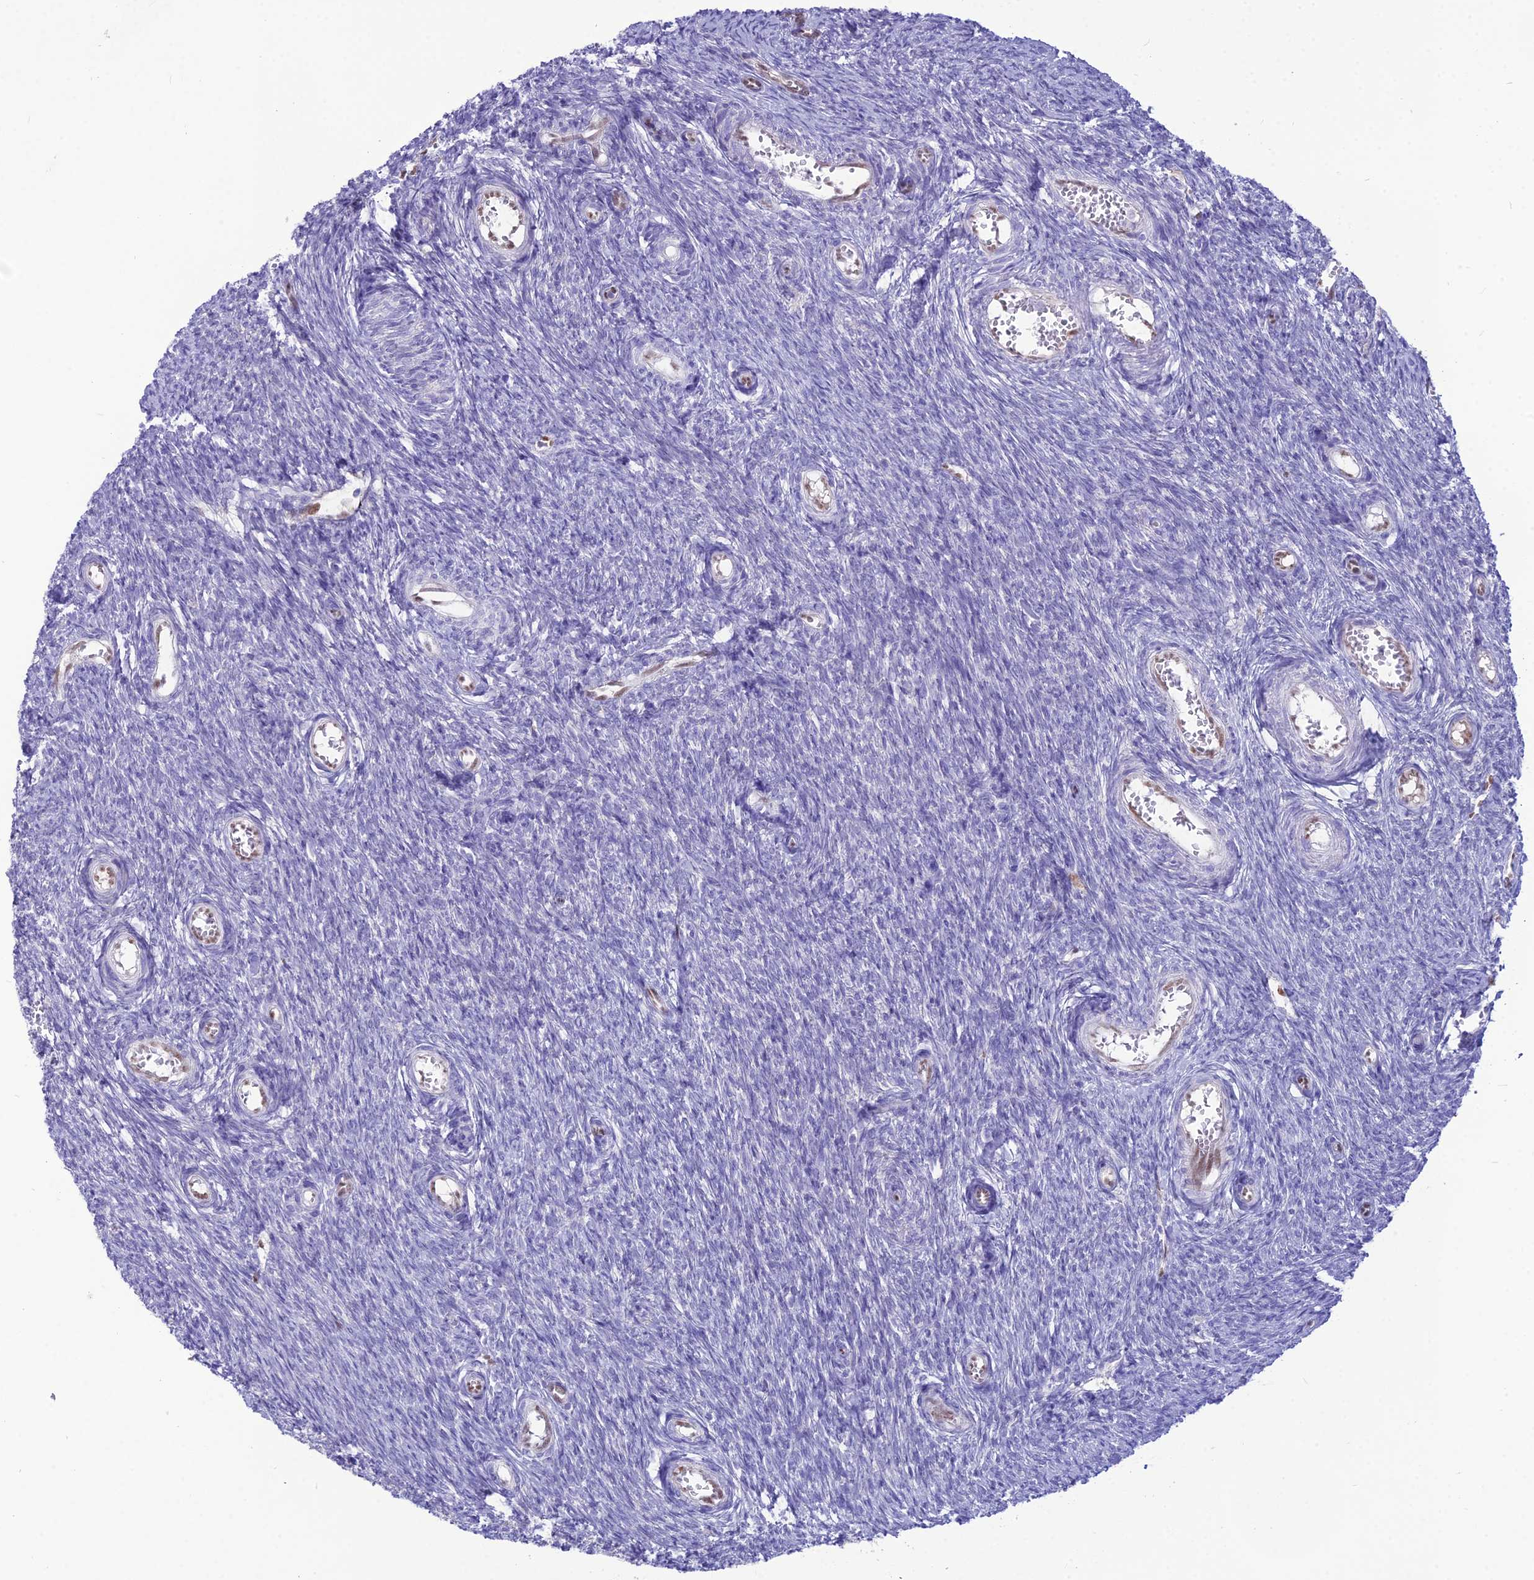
{"staining": {"intensity": "negative", "quantity": "none", "location": "none"}, "tissue": "ovary", "cell_type": "Follicle cells", "image_type": "normal", "snomed": [{"axis": "morphology", "description": "Normal tissue, NOS"}, {"axis": "topography", "description": "Ovary"}], "caption": "Follicle cells show no significant protein staining in normal ovary.", "gene": "NOVA2", "patient": {"sex": "female", "age": 44}}